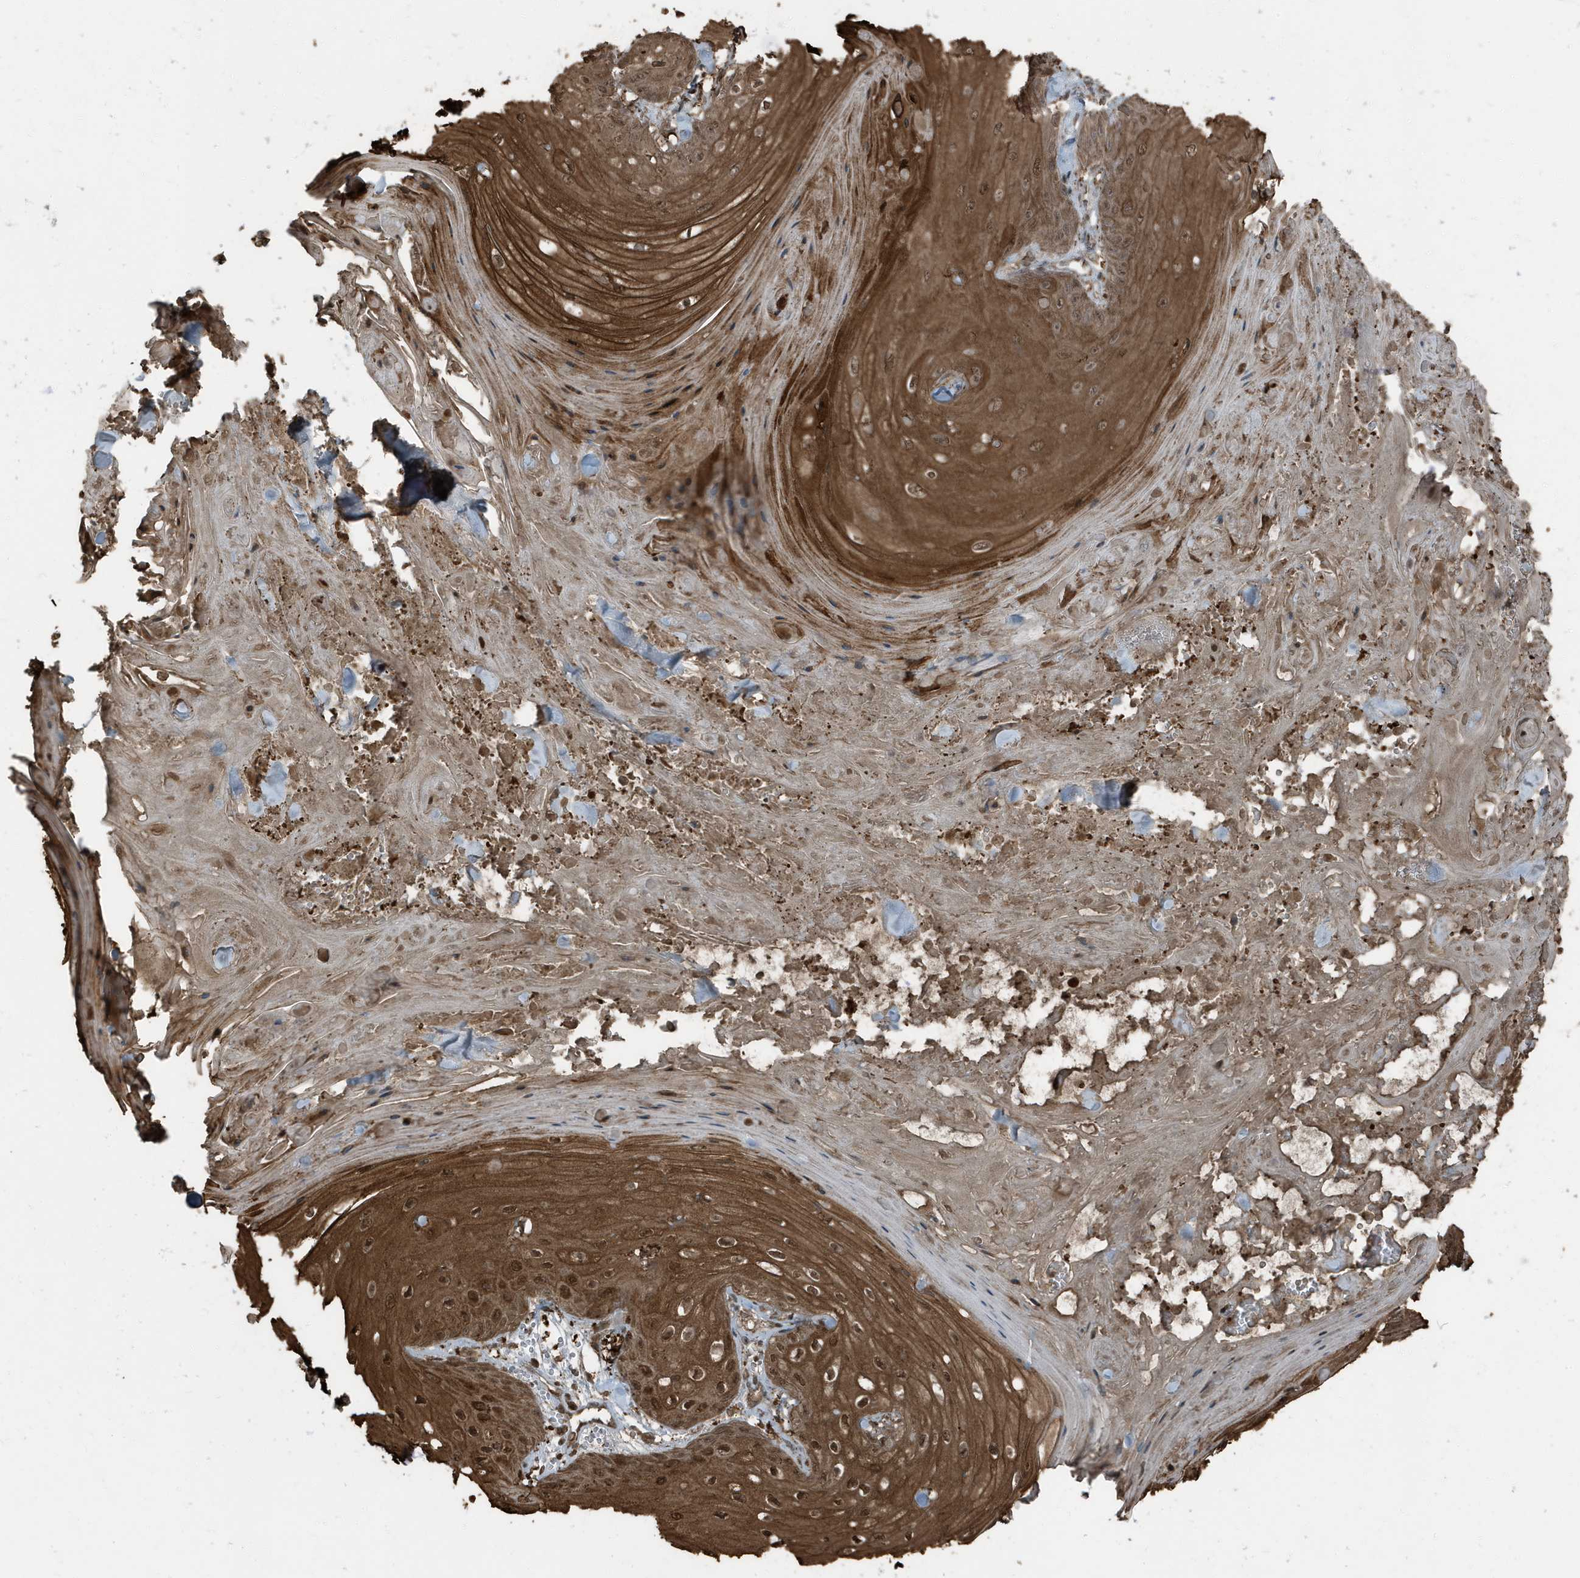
{"staining": {"intensity": "strong", "quantity": ">75%", "location": "cytoplasmic/membranous,nuclear"}, "tissue": "skin cancer", "cell_type": "Tumor cells", "image_type": "cancer", "snomed": [{"axis": "morphology", "description": "Squamous cell carcinoma, NOS"}, {"axis": "topography", "description": "Skin"}], "caption": "High-power microscopy captured an immunohistochemistry micrograph of skin cancer (squamous cell carcinoma), revealing strong cytoplasmic/membranous and nuclear positivity in about >75% of tumor cells.", "gene": "AZI2", "patient": {"sex": "male", "age": 74}}